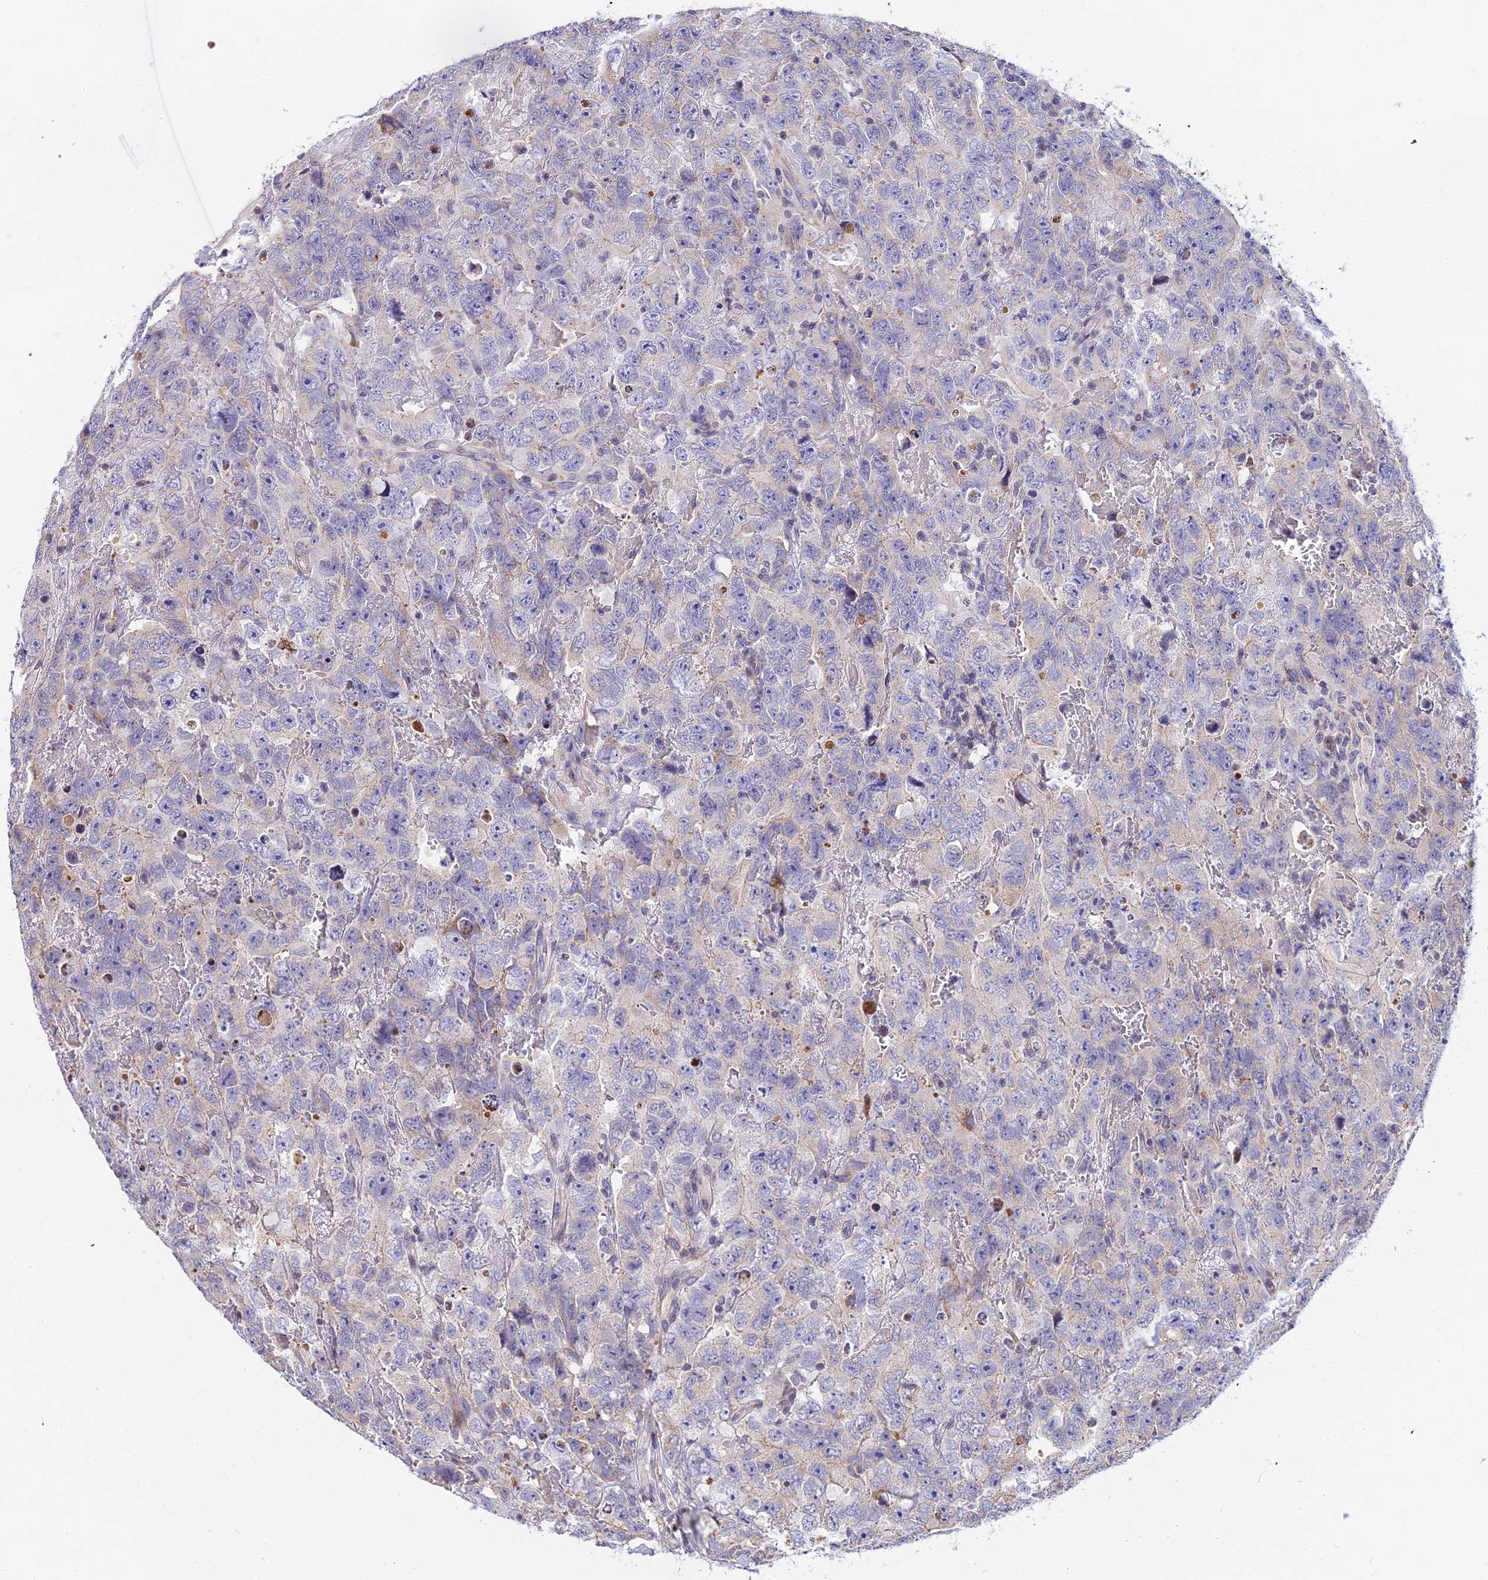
{"staining": {"intensity": "negative", "quantity": "none", "location": "none"}, "tissue": "testis cancer", "cell_type": "Tumor cells", "image_type": "cancer", "snomed": [{"axis": "morphology", "description": "Carcinoma, Embryonal, NOS"}, {"axis": "topography", "description": "Testis"}], "caption": "DAB immunohistochemical staining of human embryonal carcinoma (testis) exhibits no significant expression in tumor cells.", "gene": "CDNF", "patient": {"sex": "male", "age": 45}}